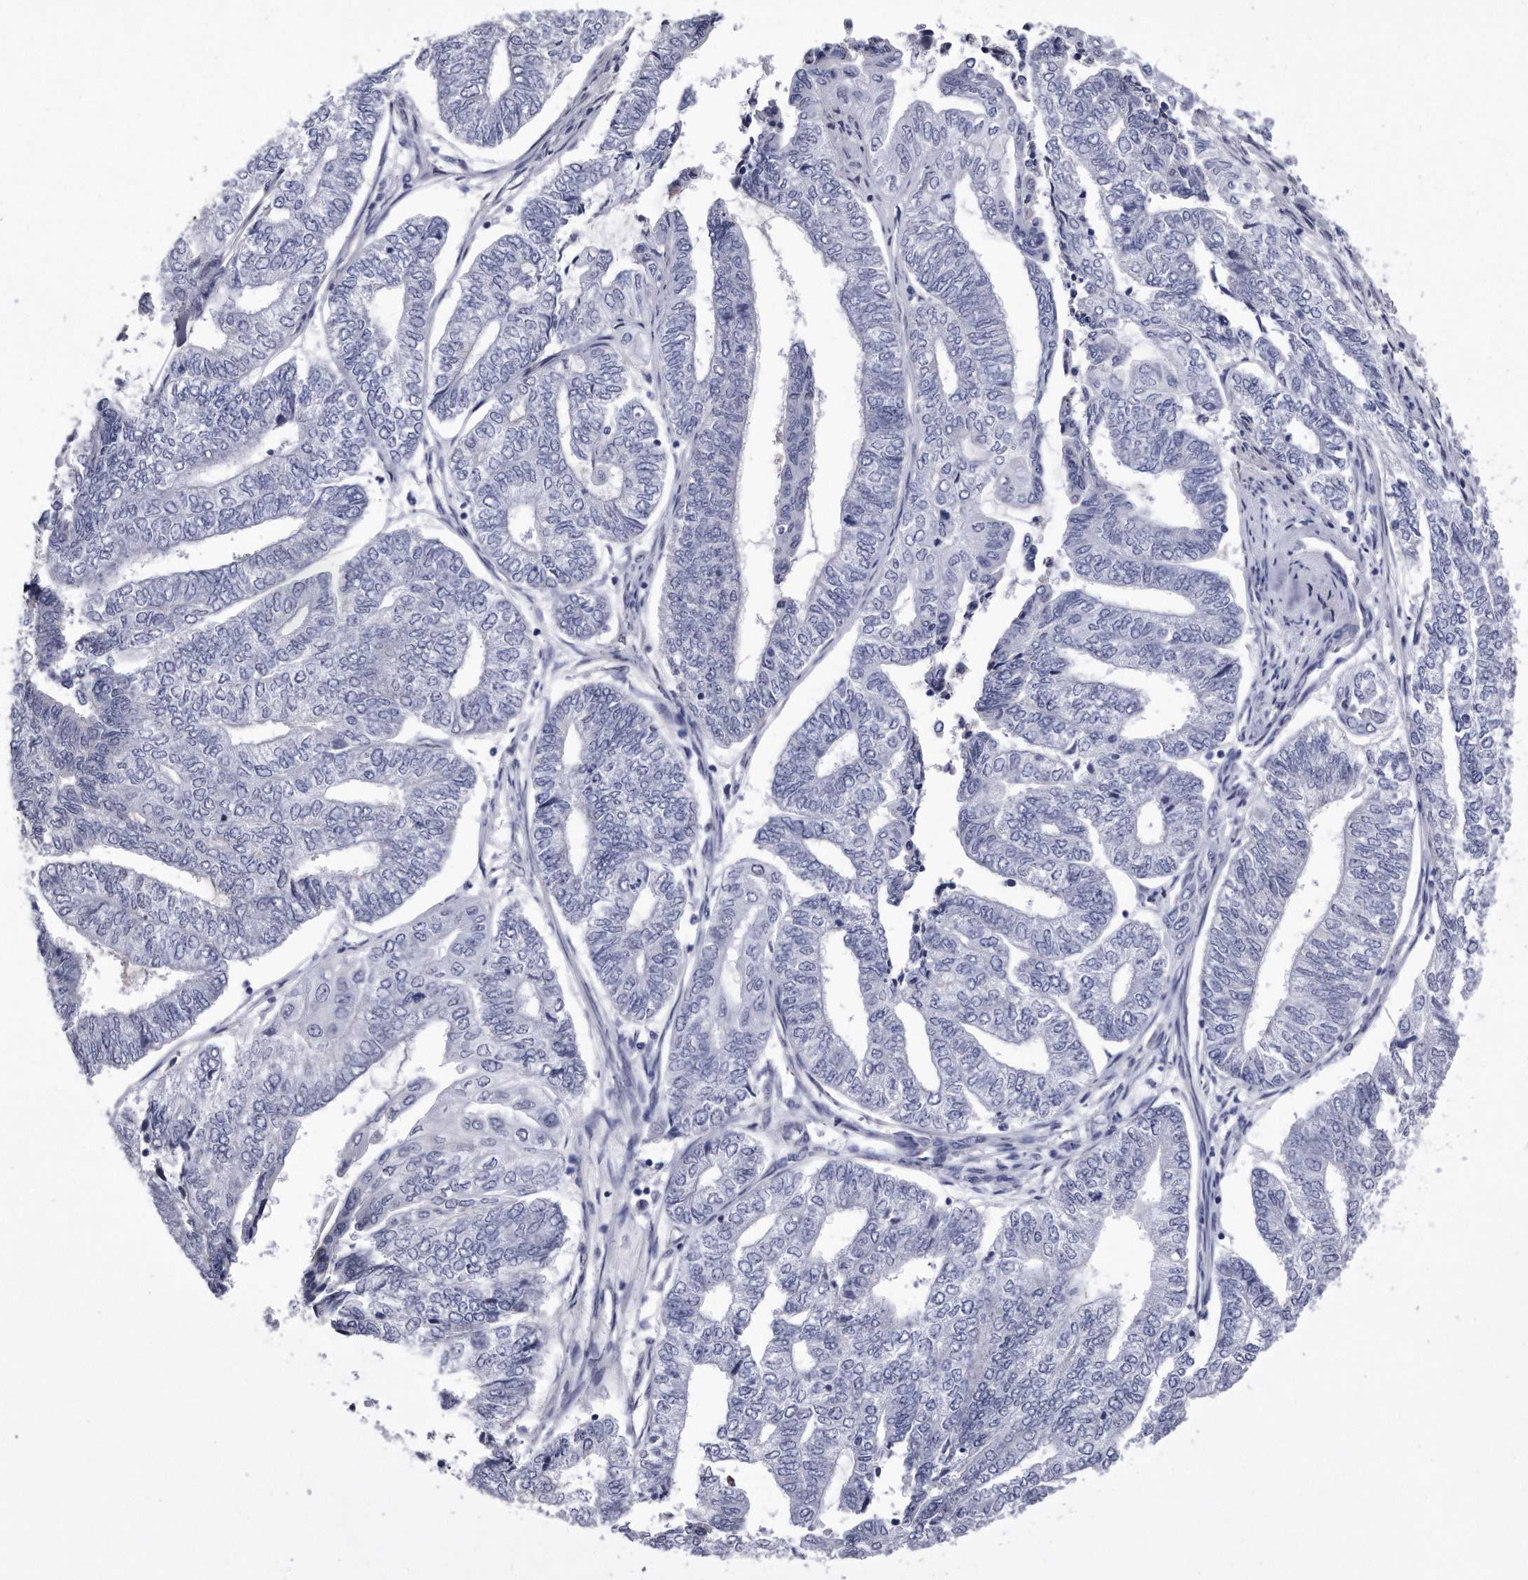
{"staining": {"intensity": "negative", "quantity": "none", "location": "none"}, "tissue": "endometrial cancer", "cell_type": "Tumor cells", "image_type": "cancer", "snomed": [{"axis": "morphology", "description": "Adenocarcinoma, NOS"}, {"axis": "topography", "description": "Uterus"}, {"axis": "topography", "description": "Endometrium"}], "caption": "Immunohistochemistry (IHC) image of human adenocarcinoma (endometrial) stained for a protein (brown), which reveals no positivity in tumor cells.", "gene": "KCTD8", "patient": {"sex": "female", "age": 70}}